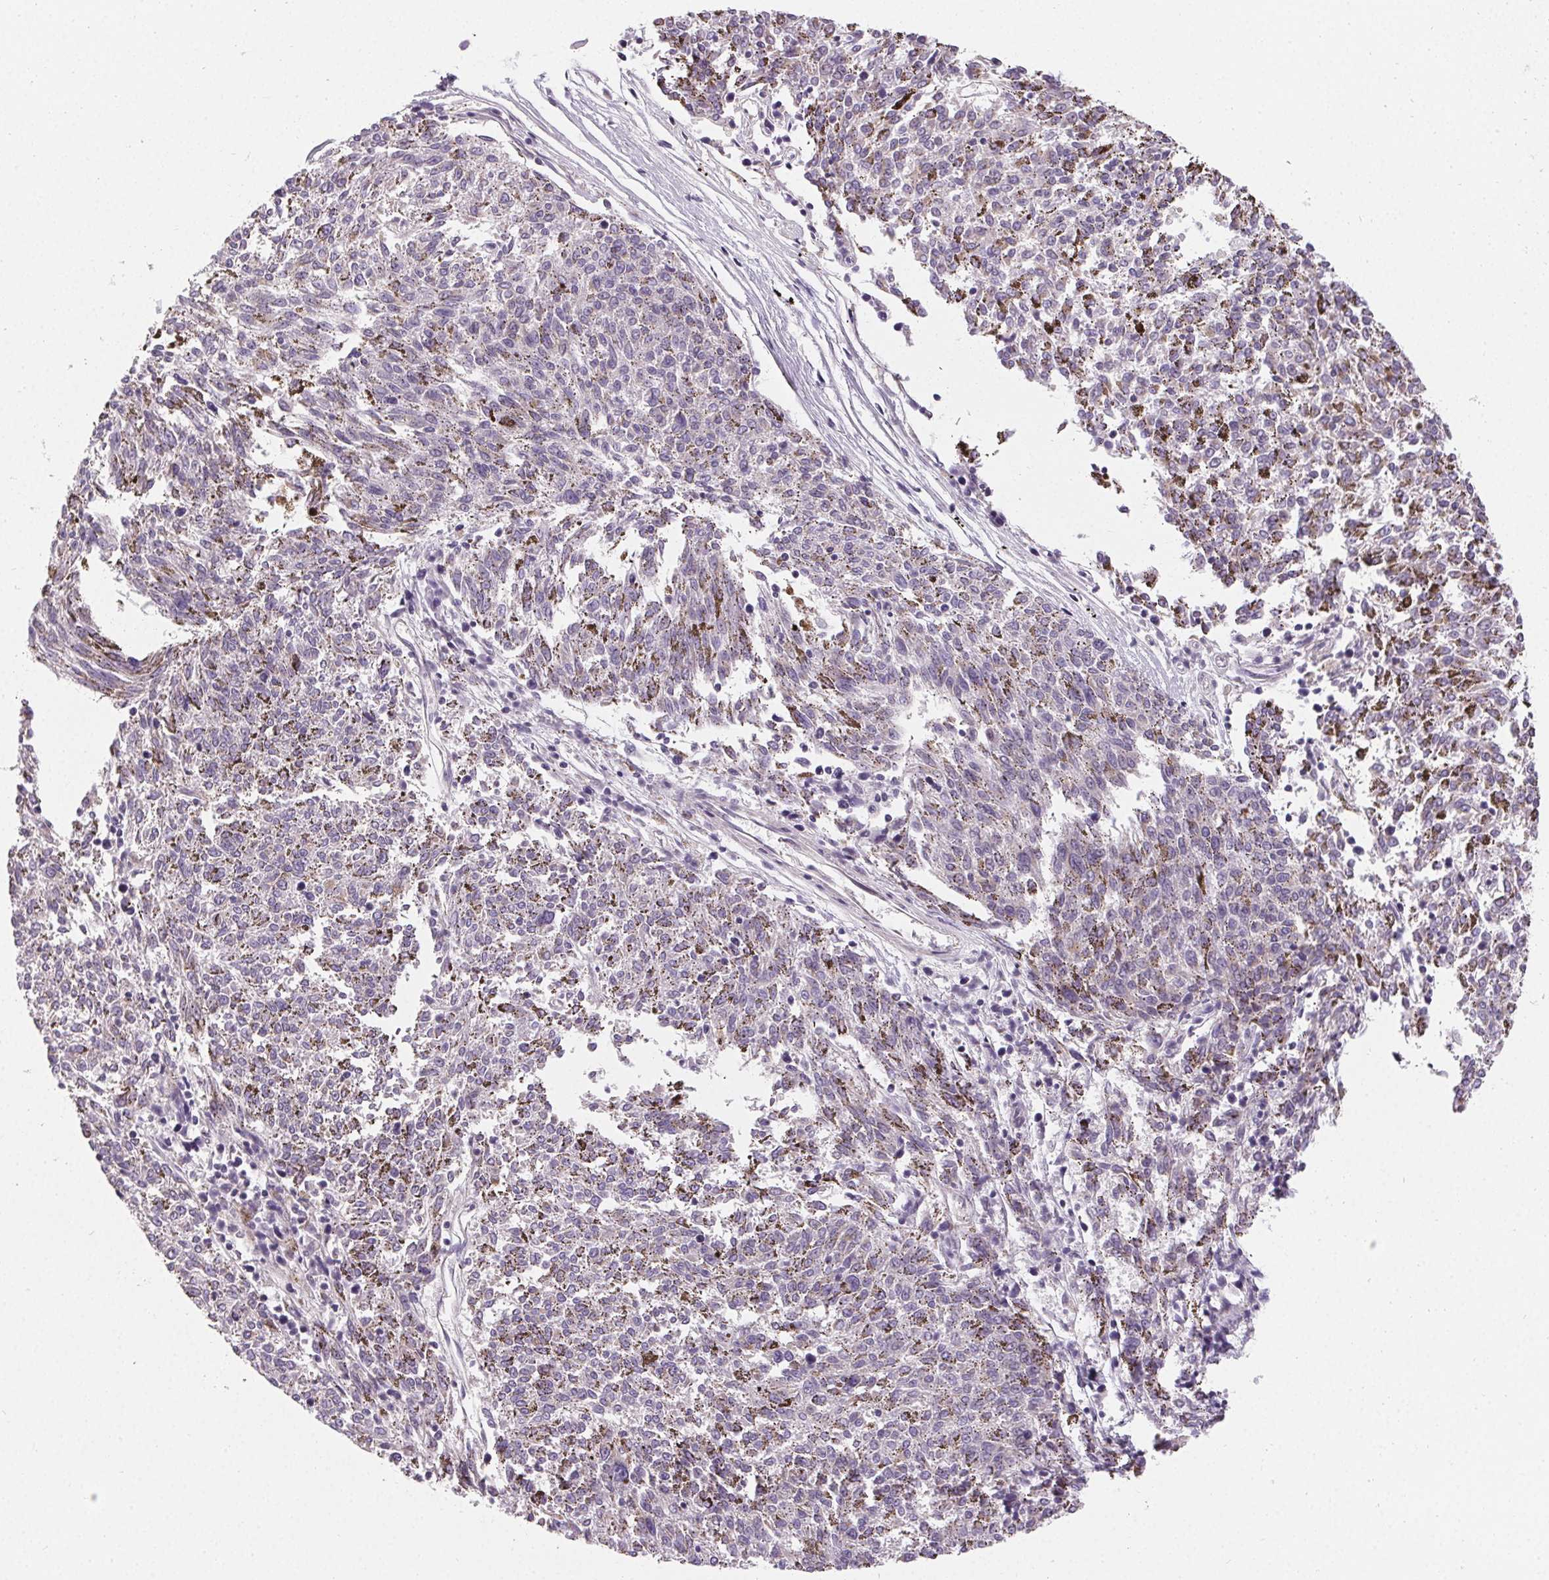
{"staining": {"intensity": "negative", "quantity": "none", "location": "none"}, "tissue": "melanoma", "cell_type": "Tumor cells", "image_type": "cancer", "snomed": [{"axis": "morphology", "description": "Malignant melanoma, NOS"}, {"axis": "topography", "description": "Skin"}], "caption": "IHC of malignant melanoma reveals no expression in tumor cells. (Stains: DAB immunohistochemistry (IHC) with hematoxylin counter stain, Microscopy: brightfield microscopy at high magnification).", "gene": "APLP1", "patient": {"sex": "female", "age": 72}}